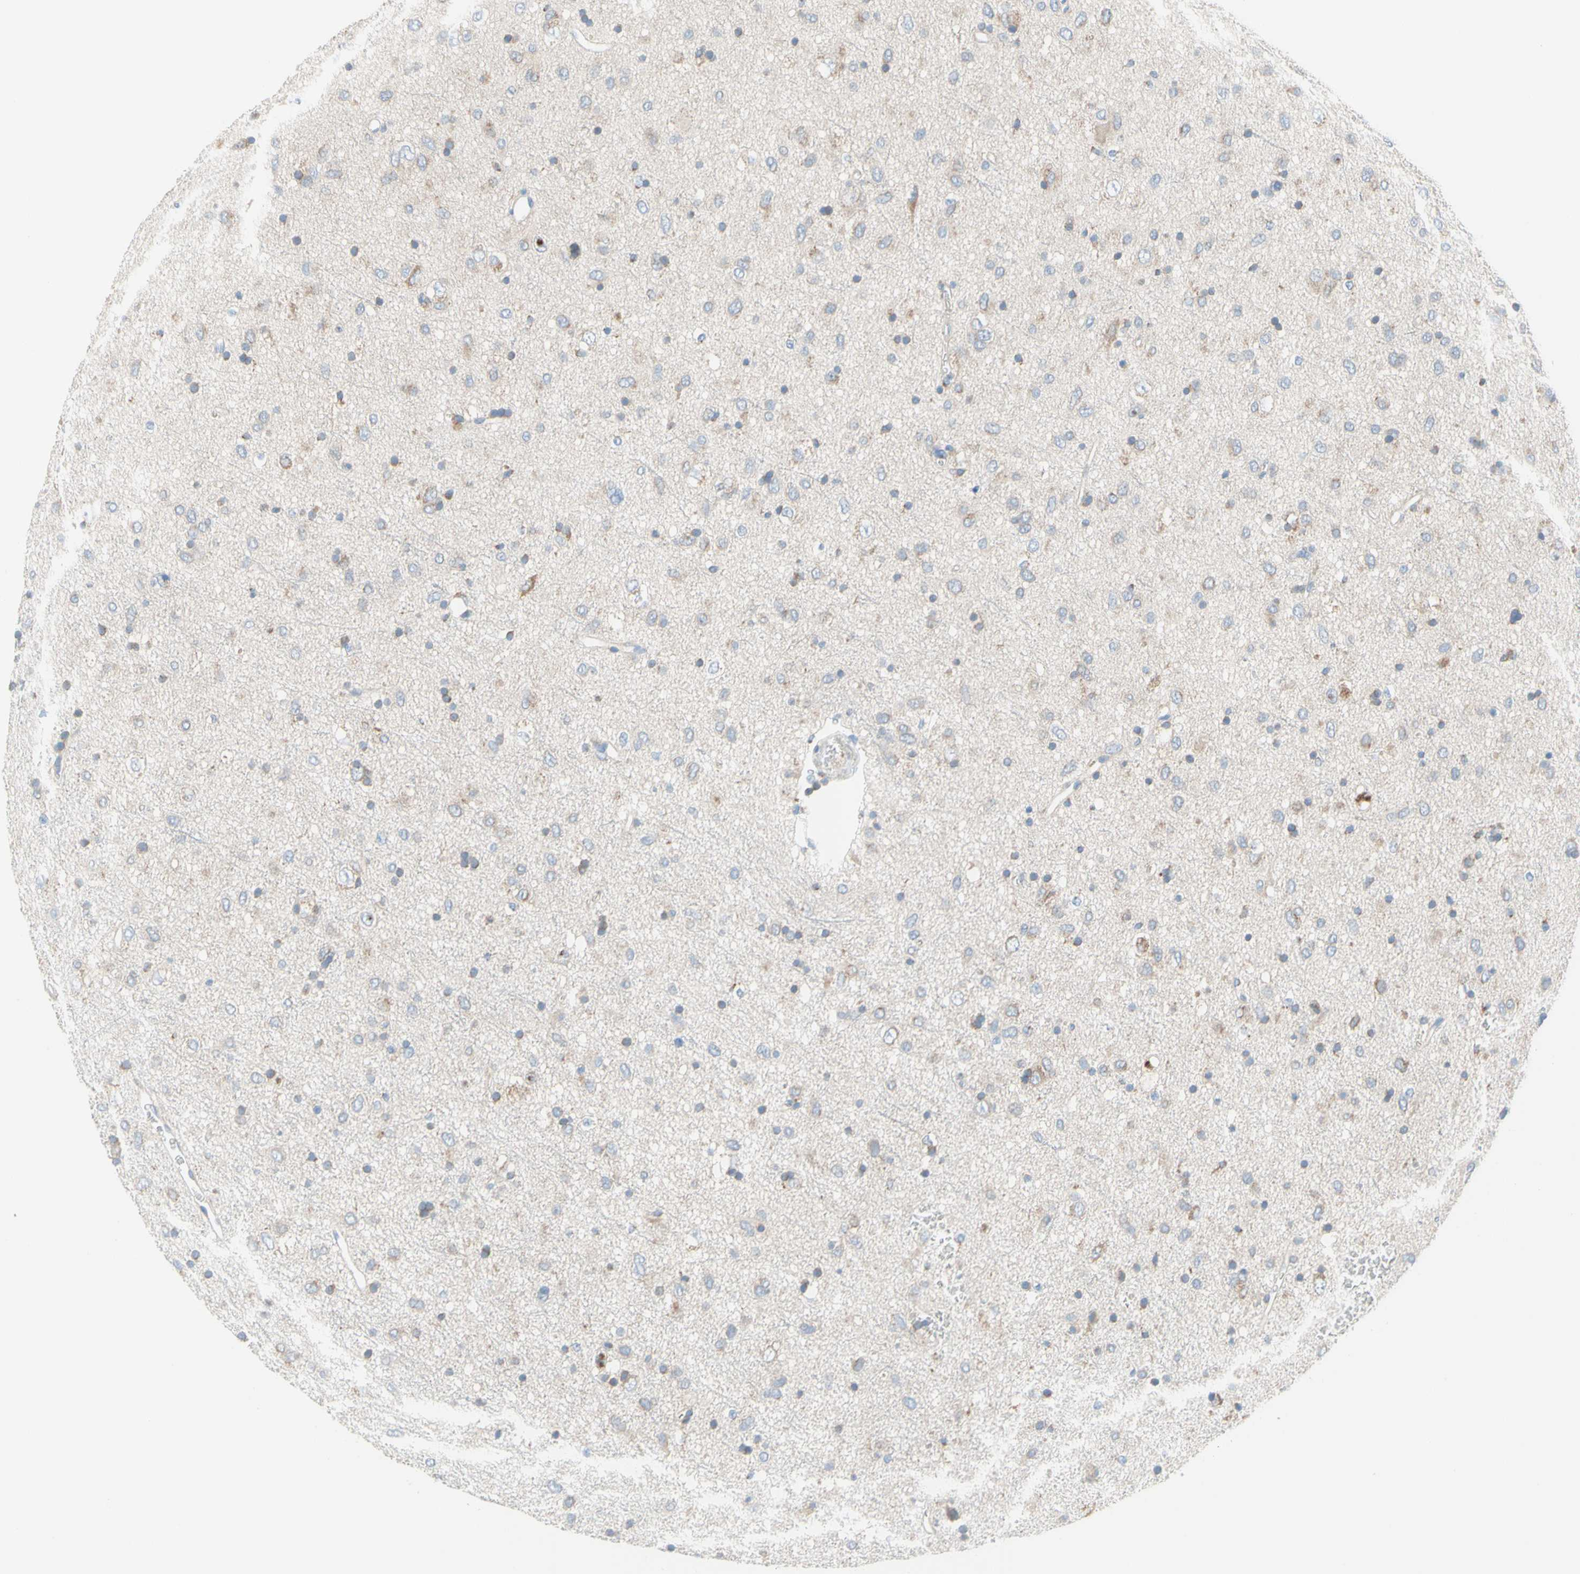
{"staining": {"intensity": "negative", "quantity": "none", "location": "none"}, "tissue": "glioma", "cell_type": "Tumor cells", "image_type": "cancer", "snomed": [{"axis": "morphology", "description": "Glioma, malignant, Low grade"}, {"axis": "topography", "description": "Brain"}], "caption": "DAB immunohistochemical staining of human glioma shows no significant positivity in tumor cells.", "gene": "MFF", "patient": {"sex": "male", "age": 77}}